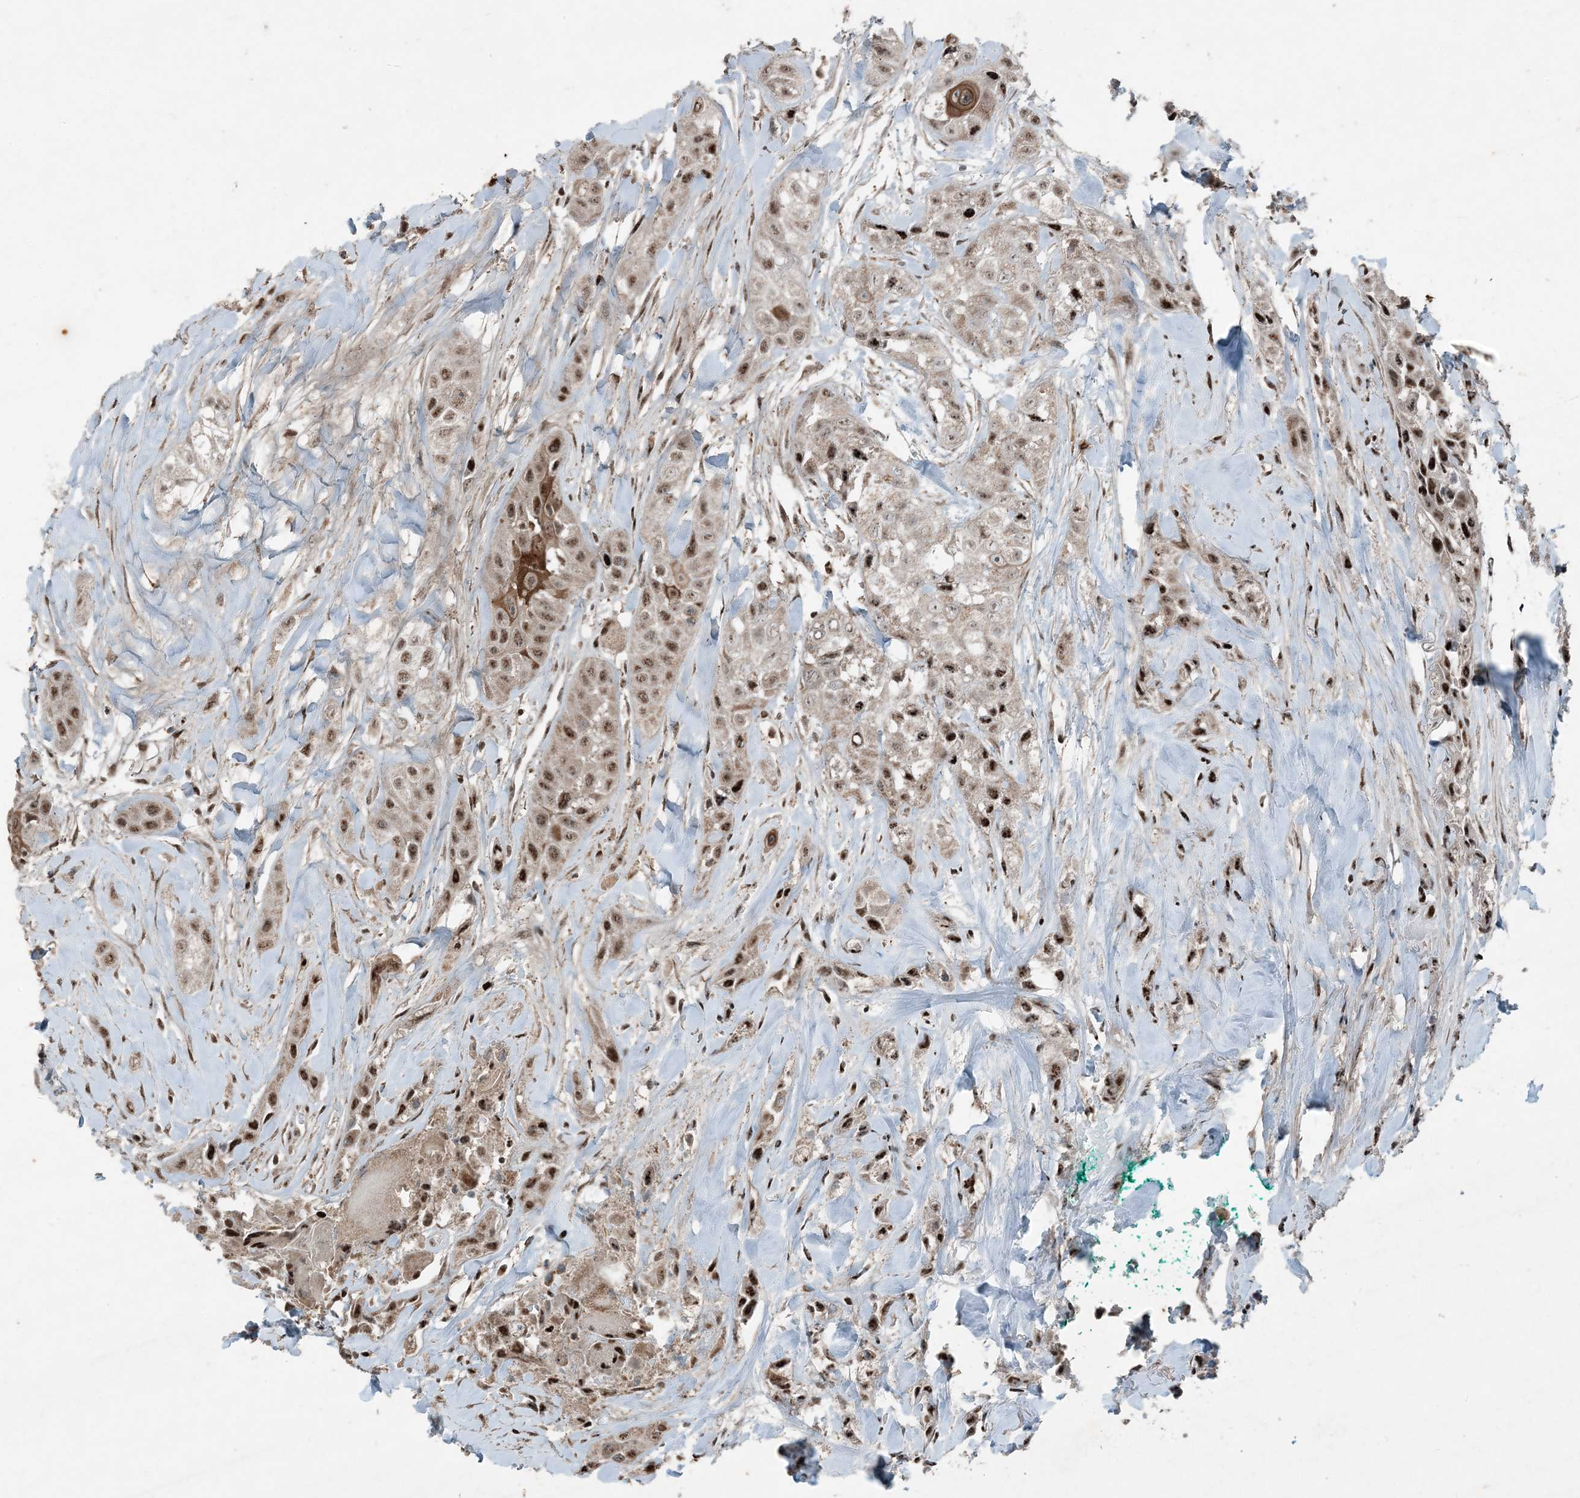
{"staining": {"intensity": "moderate", "quantity": ">75%", "location": "cytoplasmic/membranous,nuclear"}, "tissue": "head and neck cancer", "cell_type": "Tumor cells", "image_type": "cancer", "snomed": [{"axis": "morphology", "description": "Normal tissue, NOS"}, {"axis": "morphology", "description": "Squamous cell carcinoma, NOS"}, {"axis": "topography", "description": "Skeletal muscle"}, {"axis": "topography", "description": "Head-Neck"}], "caption": "An image of human squamous cell carcinoma (head and neck) stained for a protein exhibits moderate cytoplasmic/membranous and nuclear brown staining in tumor cells.", "gene": "TADA2B", "patient": {"sex": "male", "age": 51}}